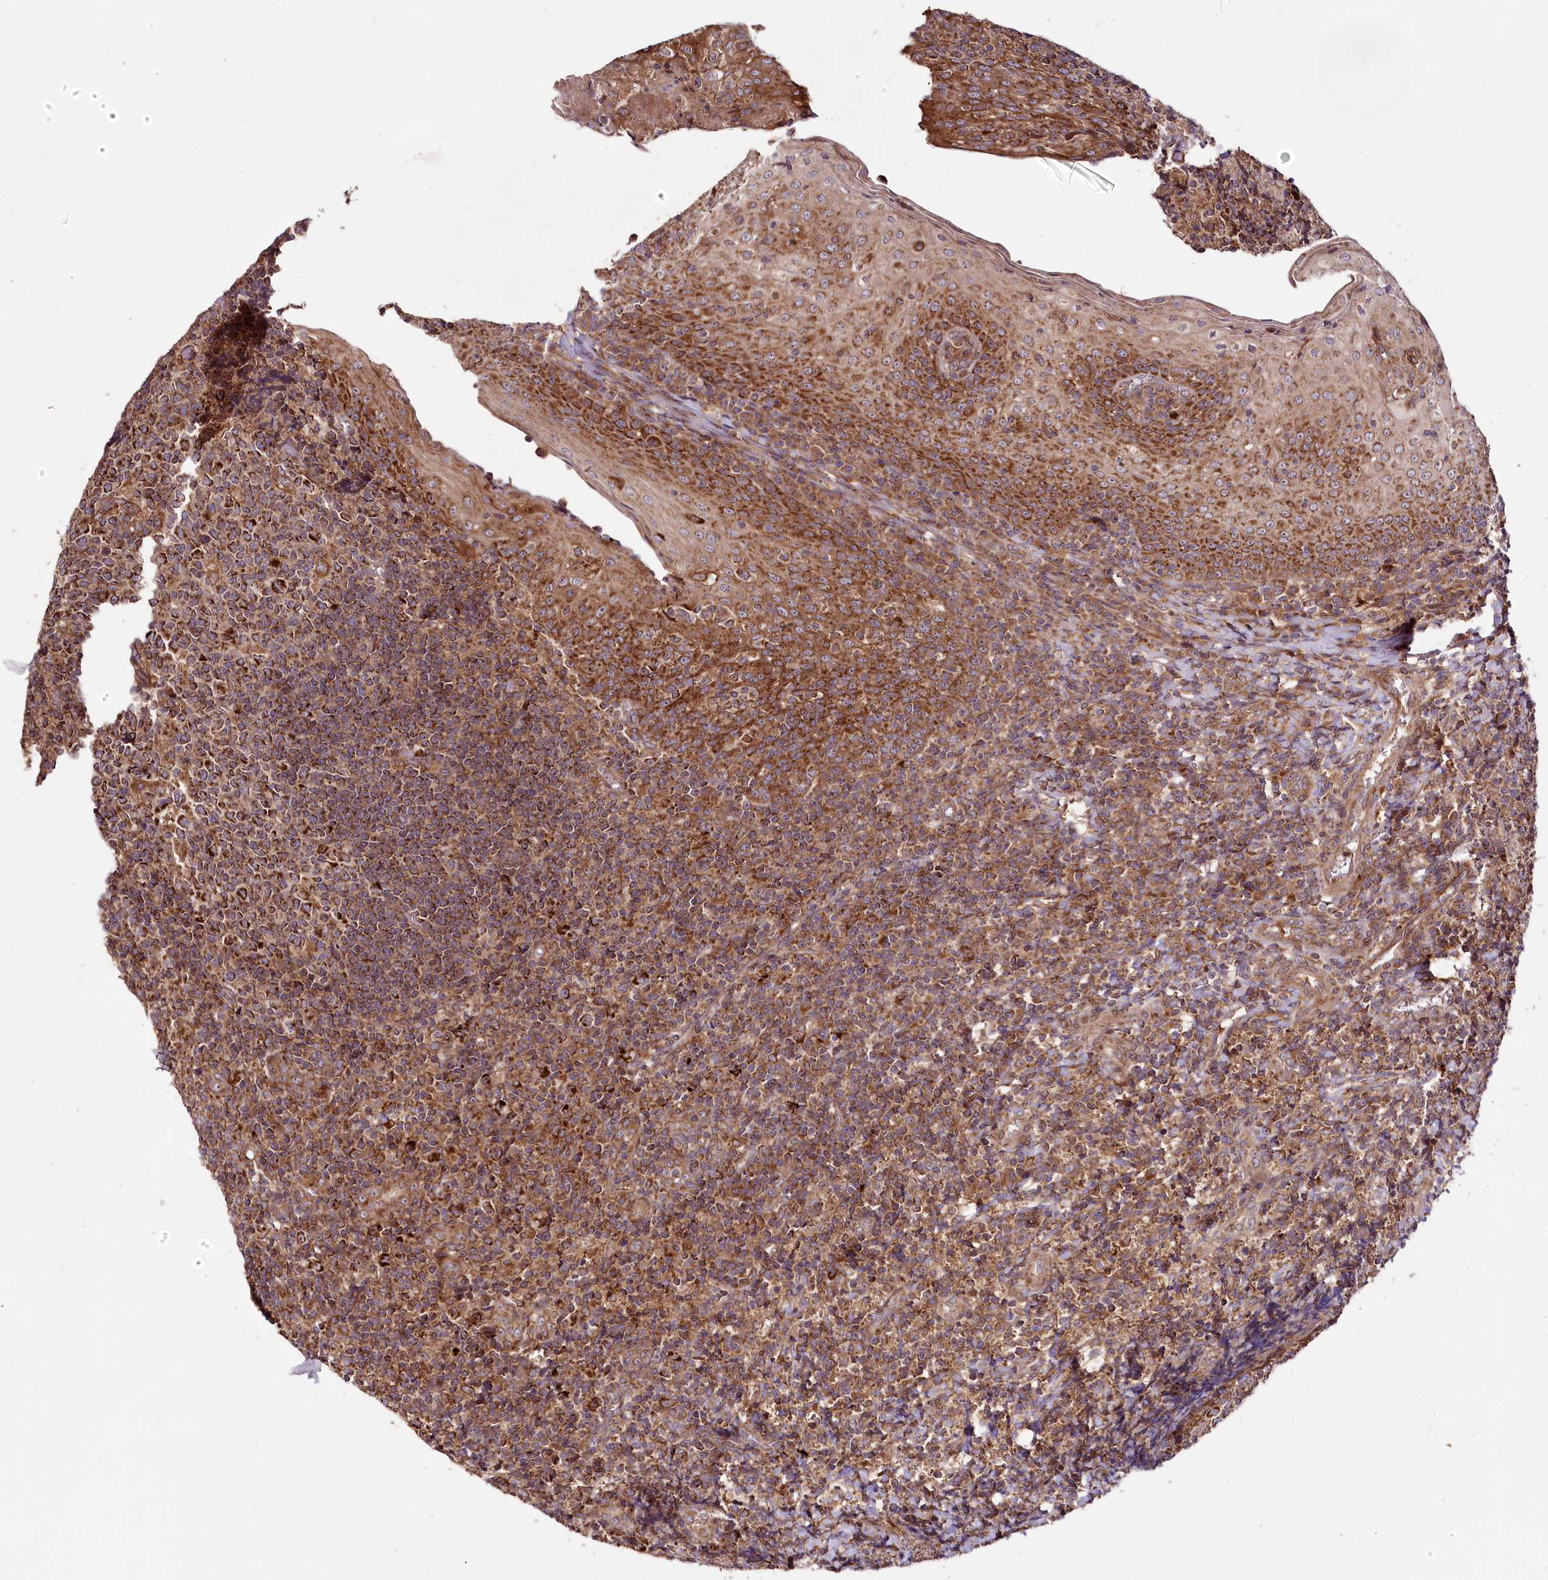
{"staining": {"intensity": "strong", "quantity": "25%-75%", "location": "cytoplasmic/membranous"}, "tissue": "tonsil", "cell_type": "Germinal center cells", "image_type": "normal", "snomed": [{"axis": "morphology", "description": "Normal tissue, NOS"}, {"axis": "topography", "description": "Tonsil"}], "caption": "Germinal center cells show high levels of strong cytoplasmic/membranous positivity in about 25%-75% of cells in unremarkable human tonsil. (DAB IHC with brightfield microscopy, high magnification).", "gene": "RAB7A", "patient": {"sex": "female", "age": 19}}